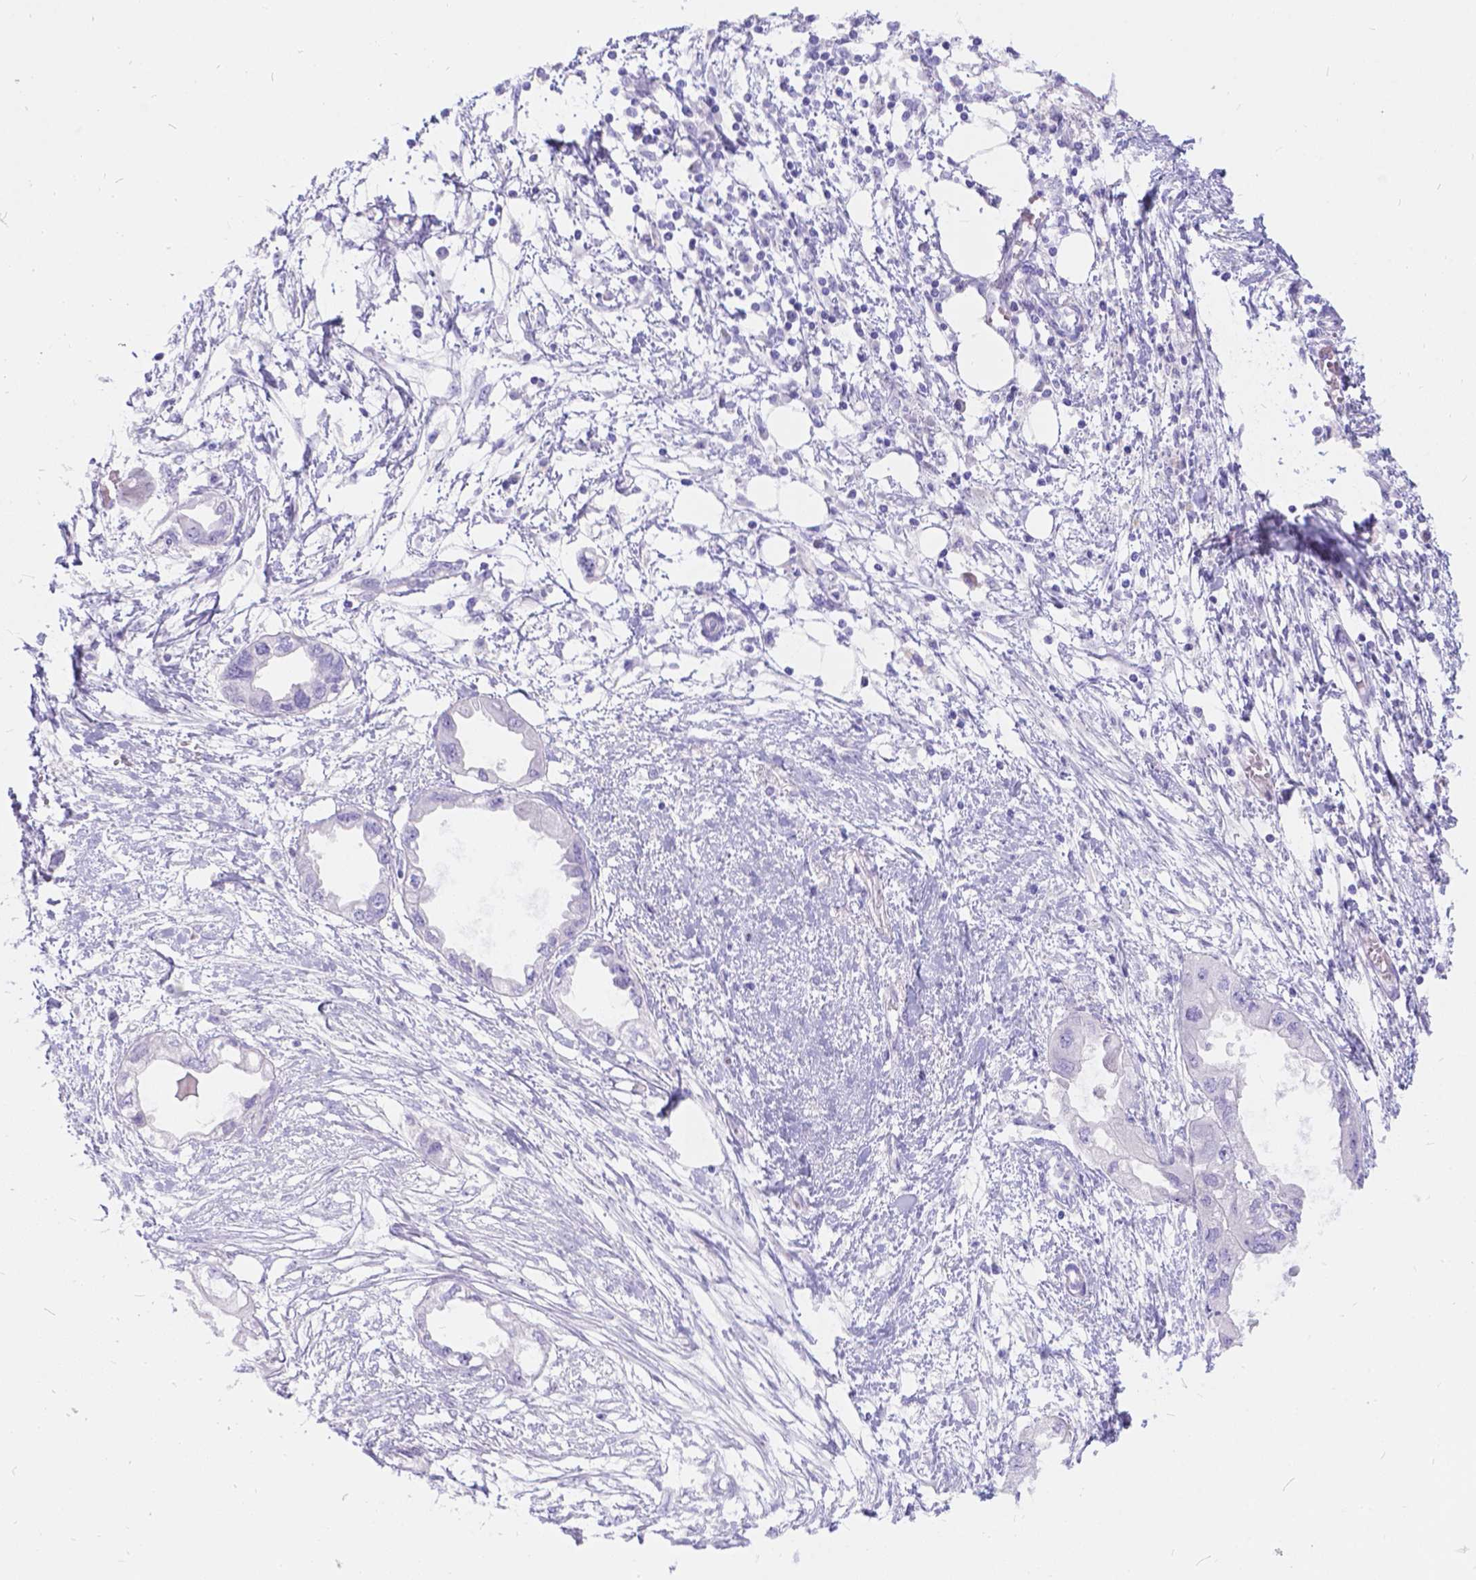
{"staining": {"intensity": "negative", "quantity": "none", "location": "none"}, "tissue": "endometrial cancer", "cell_type": "Tumor cells", "image_type": "cancer", "snomed": [{"axis": "morphology", "description": "Adenocarcinoma, NOS"}, {"axis": "morphology", "description": "Adenocarcinoma, metastatic, NOS"}, {"axis": "topography", "description": "Adipose tissue"}, {"axis": "topography", "description": "Endometrium"}], "caption": "This micrograph is of endometrial cancer (metastatic adenocarcinoma) stained with IHC to label a protein in brown with the nuclei are counter-stained blue. There is no positivity in tumor cells.", "gene": "KLHL10", "patient": {"sex": "female", "age": 67}}